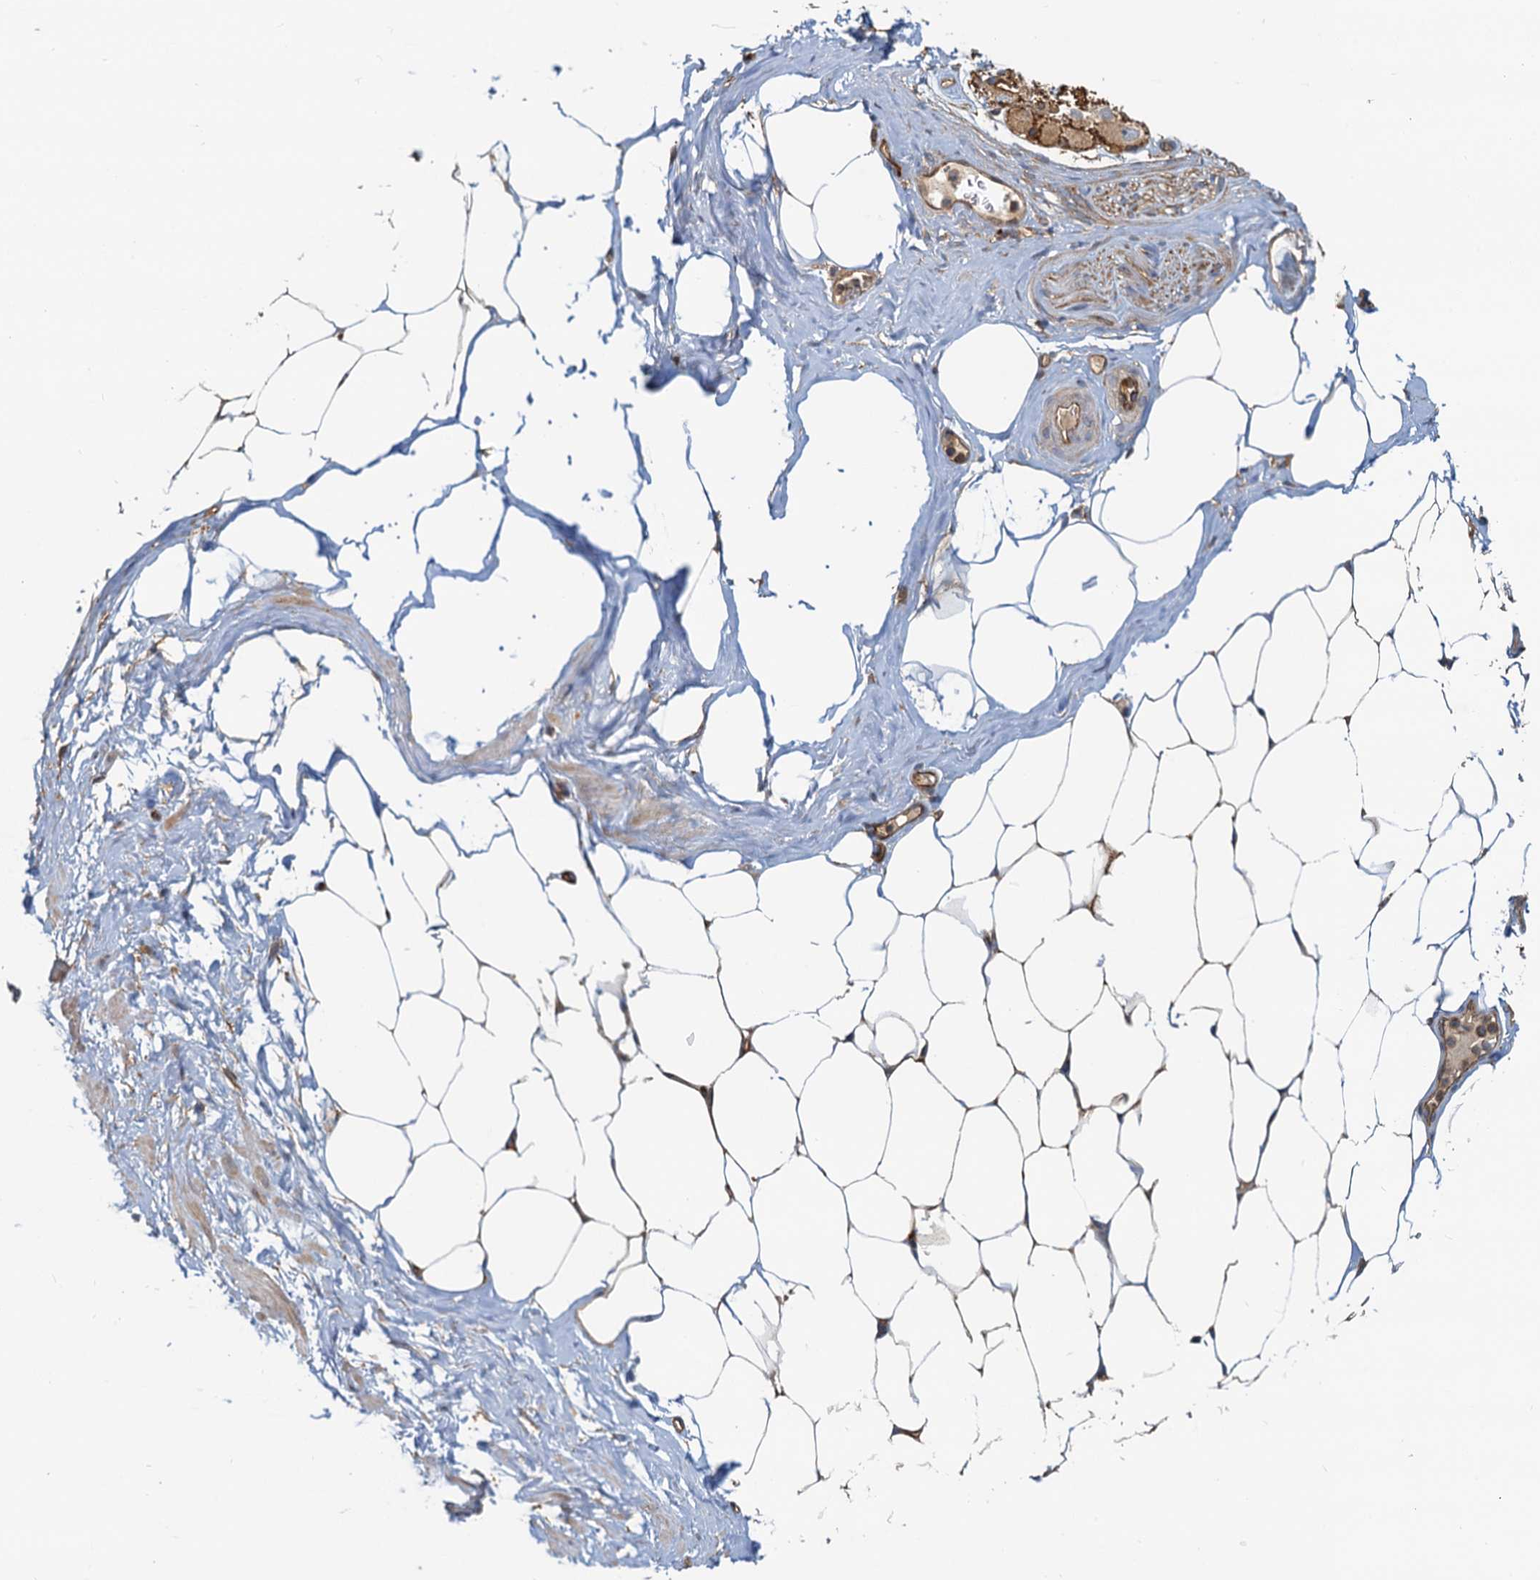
{"staining": {"intensity": "negative", "quantity": "none", "location": "none"}, "tissue": "adipose tissue", "cell_type": "Adipocytes", "image_type": "normal", "snomed": [{"axis": "morphology", "description": "Normal tissue, NOS"}, {"axis": "morphology", "description": "Adenocarcinoma, Low grade"}, {"axis": "topography", "description": "Prostate"}, {"axis": "topography", "description": "Peripheral nerve tissue"}], "caption": "Immunohistochemistry (IHC) of benign adipose tissue reveals no positivity in adipocytes. (DAB IHC, high magnification).", "gene": "NIPAL3", "patient": {"sex": "male", "age": 63}}